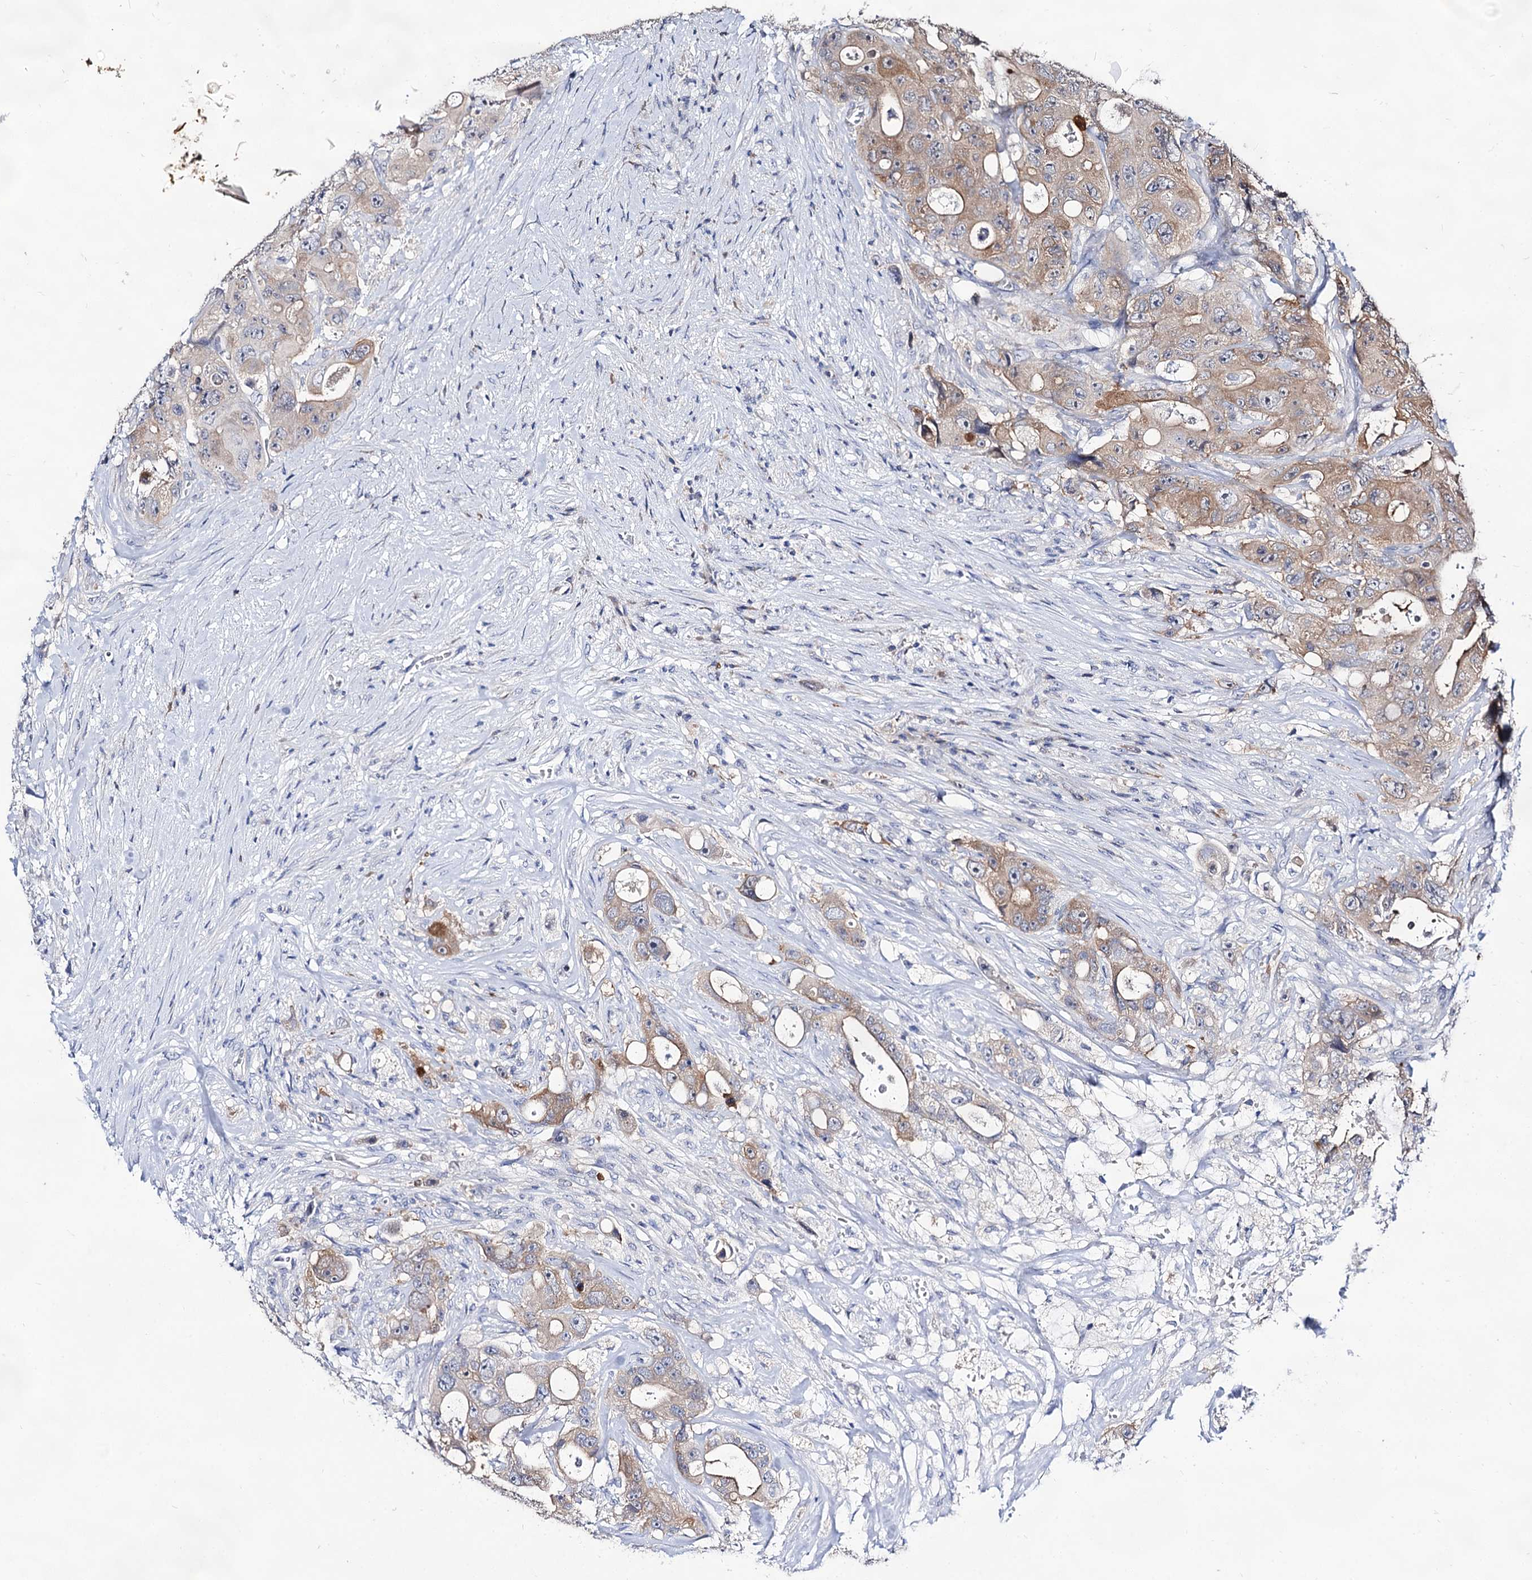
{"staining": {"intensity": "moderate", "quantity": "25%-75%", "location": "cytoplasmic/membranous"}, "tissue": "colorectal cancer", "cell_type": "Tumor cells", "image_type": "cancer", "snomed": [{"axis": "morphology", "description": "Adenocarcinoma, NOS"}, {"axis": "topography", "description": "Colon"}], "caption": "The image demonstrates a brown stain indicating the presence of a protein in the cytoplasmic/membranous of tumor cells in colorectal cancer.", "gene": "ARFIP2", "patient": {"sex": "female", "age": 46}}